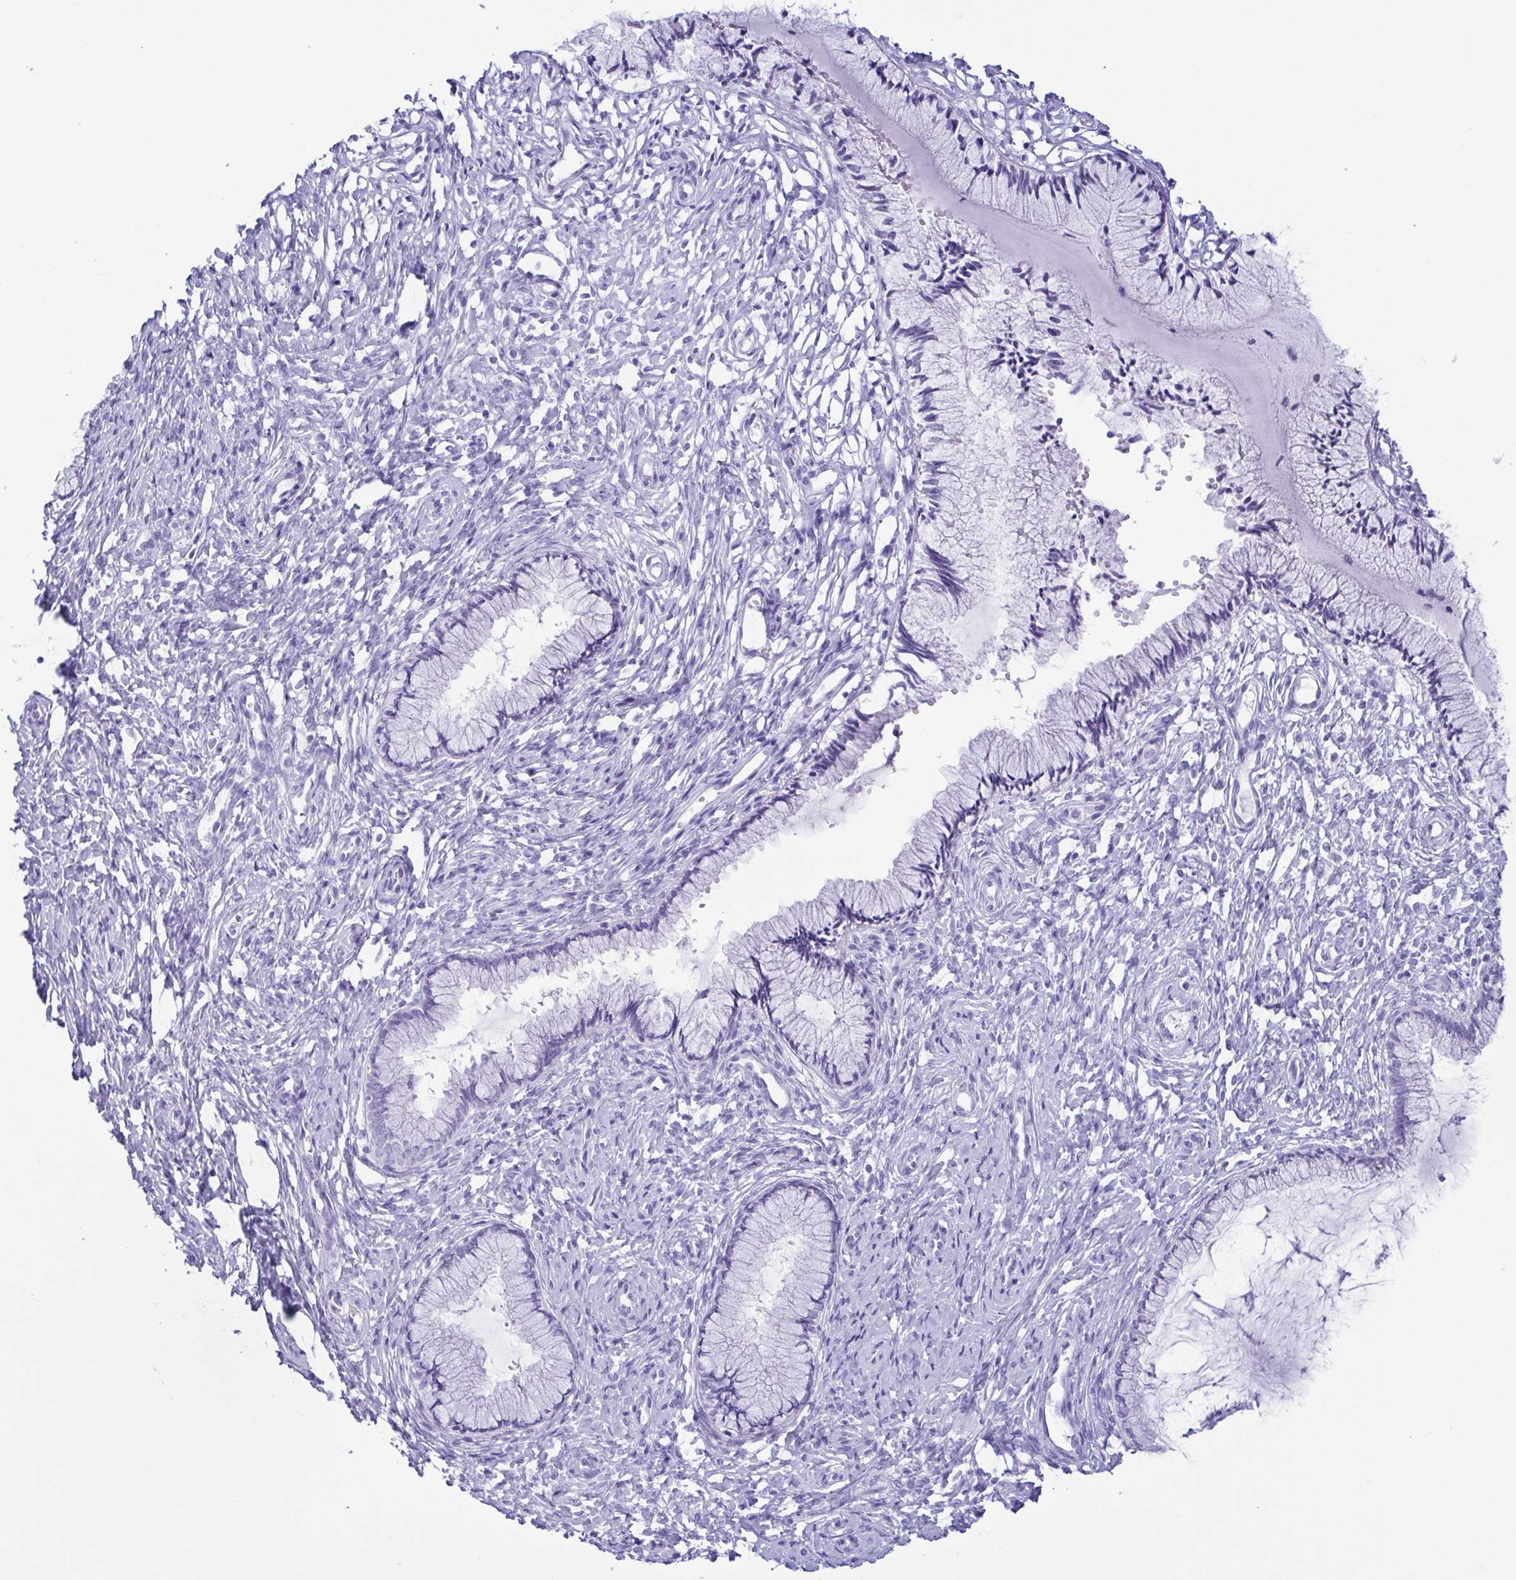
{"staining": {"intensity": "negative", "quantity": "none", "location": "none"}, "tissue": "cervix", "cell_type": "Glandular cells", "image_type": "normal", "snomed": [{"axis": "morphology", "description": "Normal tissue, NOS"}, {"axis": "topography", "description": "Cervix"}], "caption": "Immunohistochemistry (IHC) histopathology image of normal cervix stained for a protein (brown), which demonstrates no positivity in glandular cells.", "gene": "TSPY10", "patient": {"sex": "female", "age": 37}}